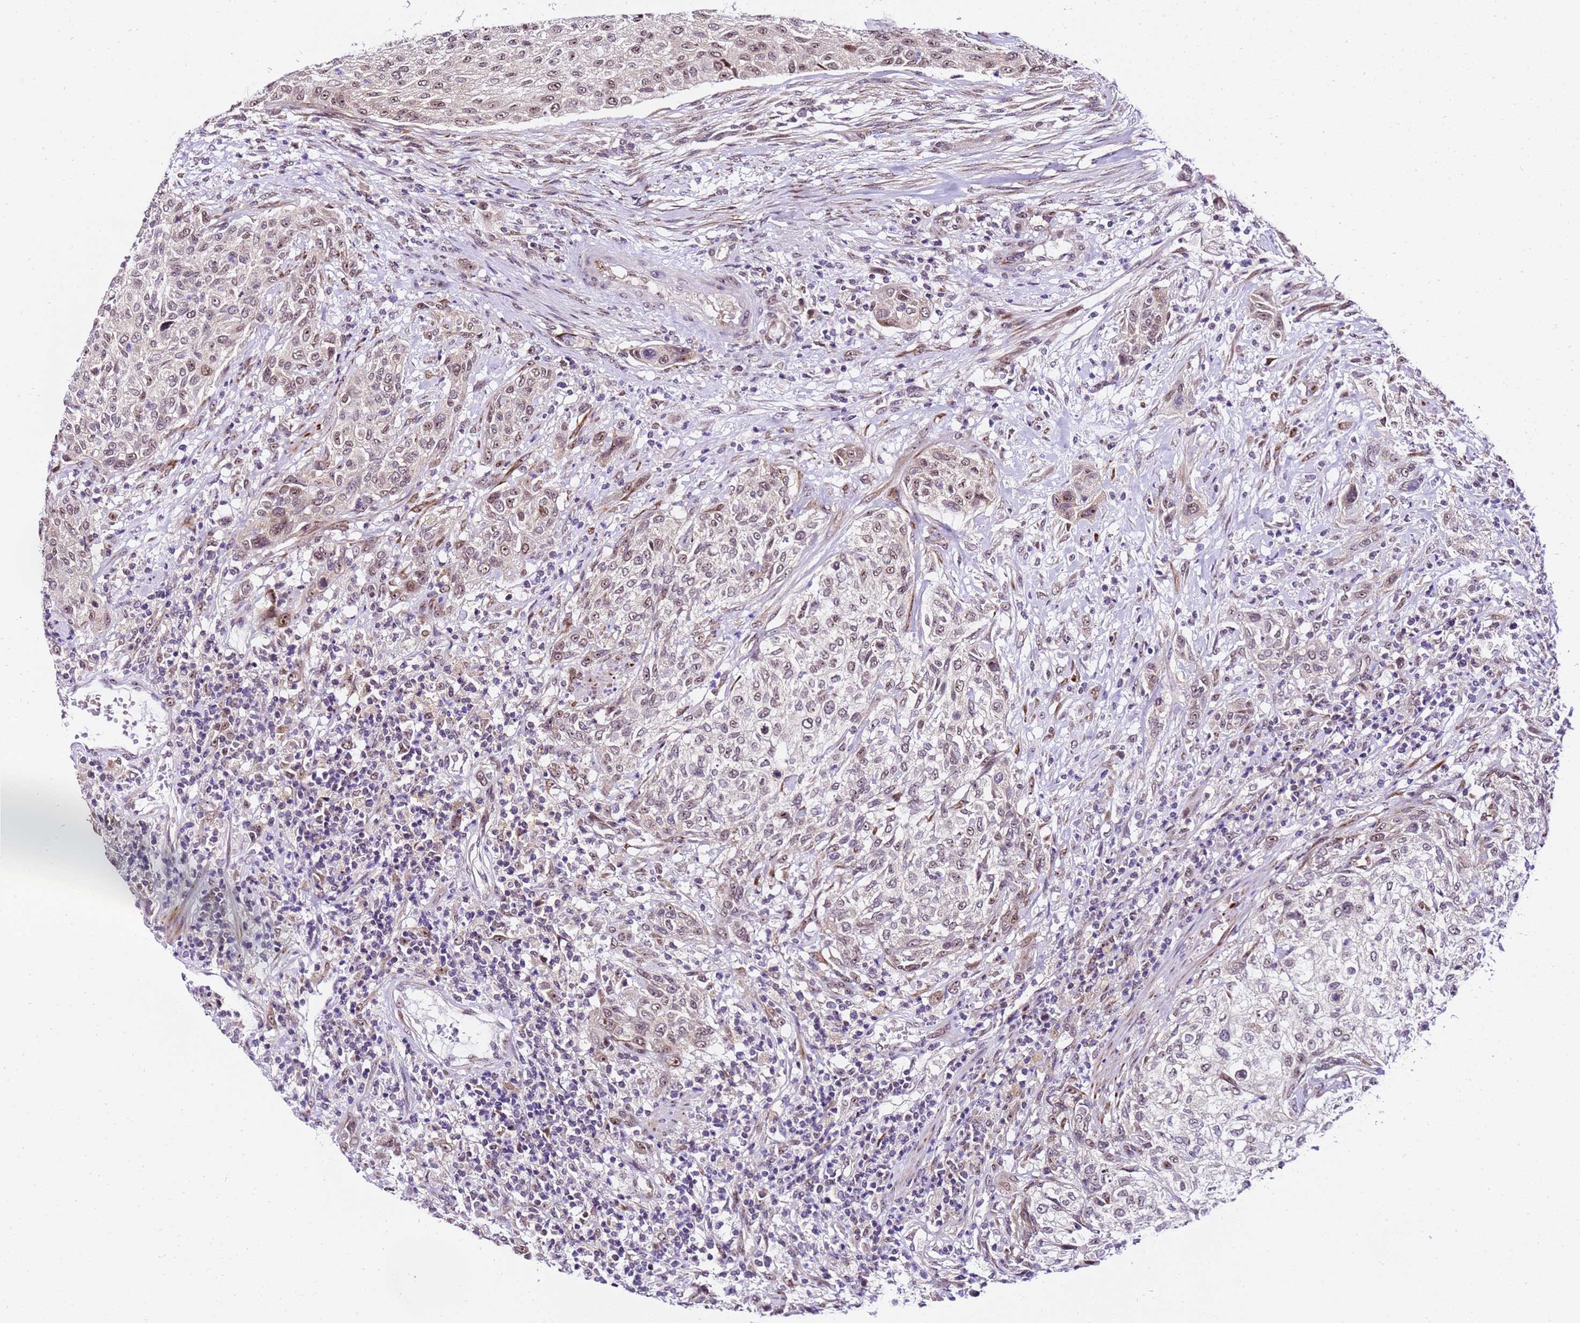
{"staining": {"intensity": "weak", "quantity": "25%-75%", "location": "nuclear"}, "tissue": "urothelial cancer", "cell_type": "Tumor cells", "image_type": "cancer", "snomed": [{"axis": "morphology", "description": "Normal tissue, NOS"}, {"axis": "morphology", "description": "Urothelial carcinoma, NOS"}, {"axis": "topography", "description": "Urinary bladder"}, {"axis": "topography", "description": "Peripheral nerve tissue"}], "caption": "Urothelial cancer stained with DAB immunohistochemistry (IHC) demonstrates low levels of weak nuclear expression in about 25%-75% of tumor cells.", "gene": "SLX4IP", "patient": {"sex": "male", "age": 35}}